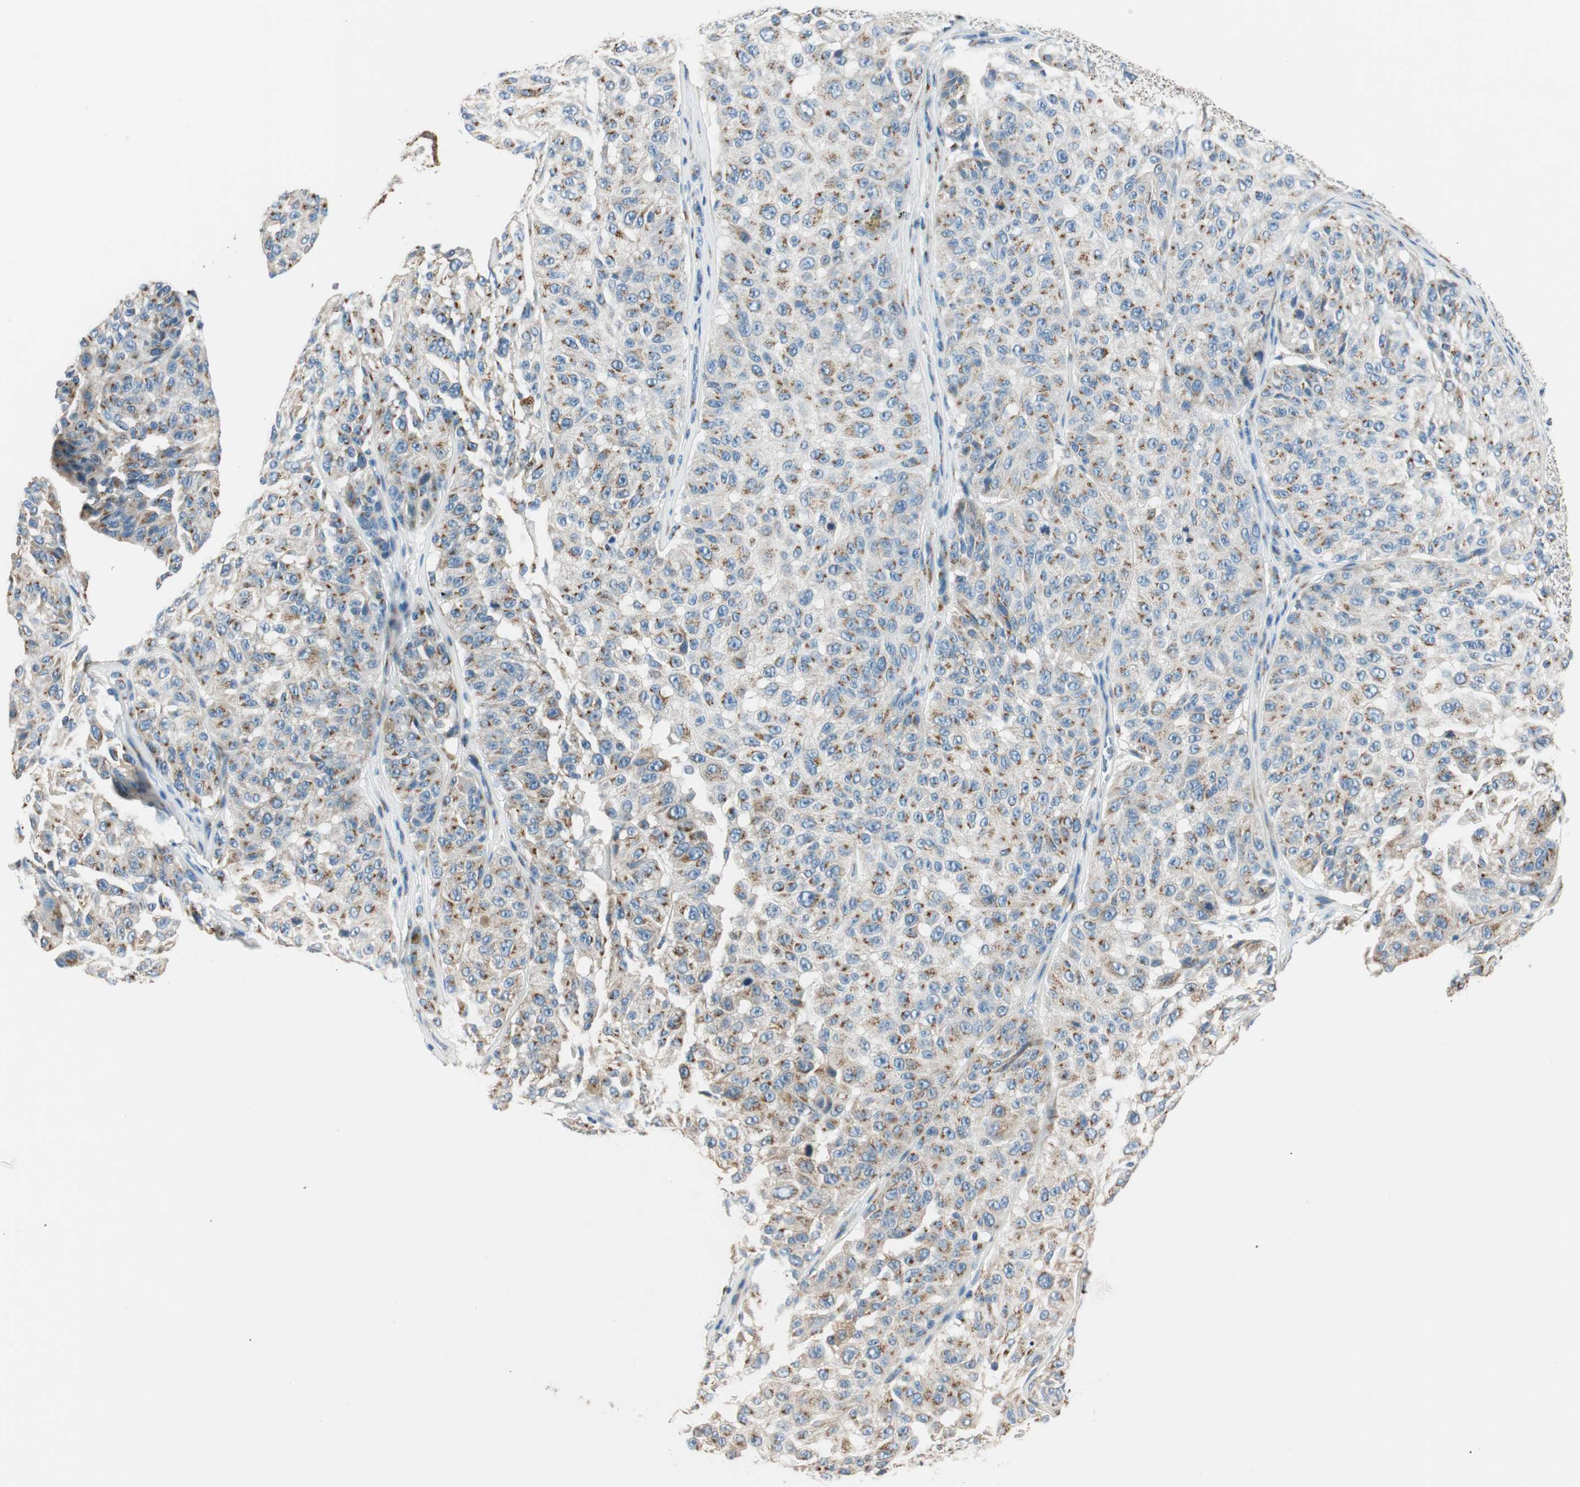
{"staining": {"intensity": "moderate", "quantity": ">75%", "location": "cytoplasmic/membranous"}, "tissue": "melanoma", "cell_type": "Tumor cells", "image_type": "cancer", "snomed": [{"axis": "morphology", "description": "Malignant melanoma, NOS"}, {"axis": "topography", "description": "Skin"}], "caption": "A brown stain labels moderate cytoplasmic/membranous expression of a protein in human malignant melanoma tumor cells. (DAB IHC with brightfield microscopy, high magnification).", "gene": "TMF1", "patient": {"sex": "female", "age": 46}}